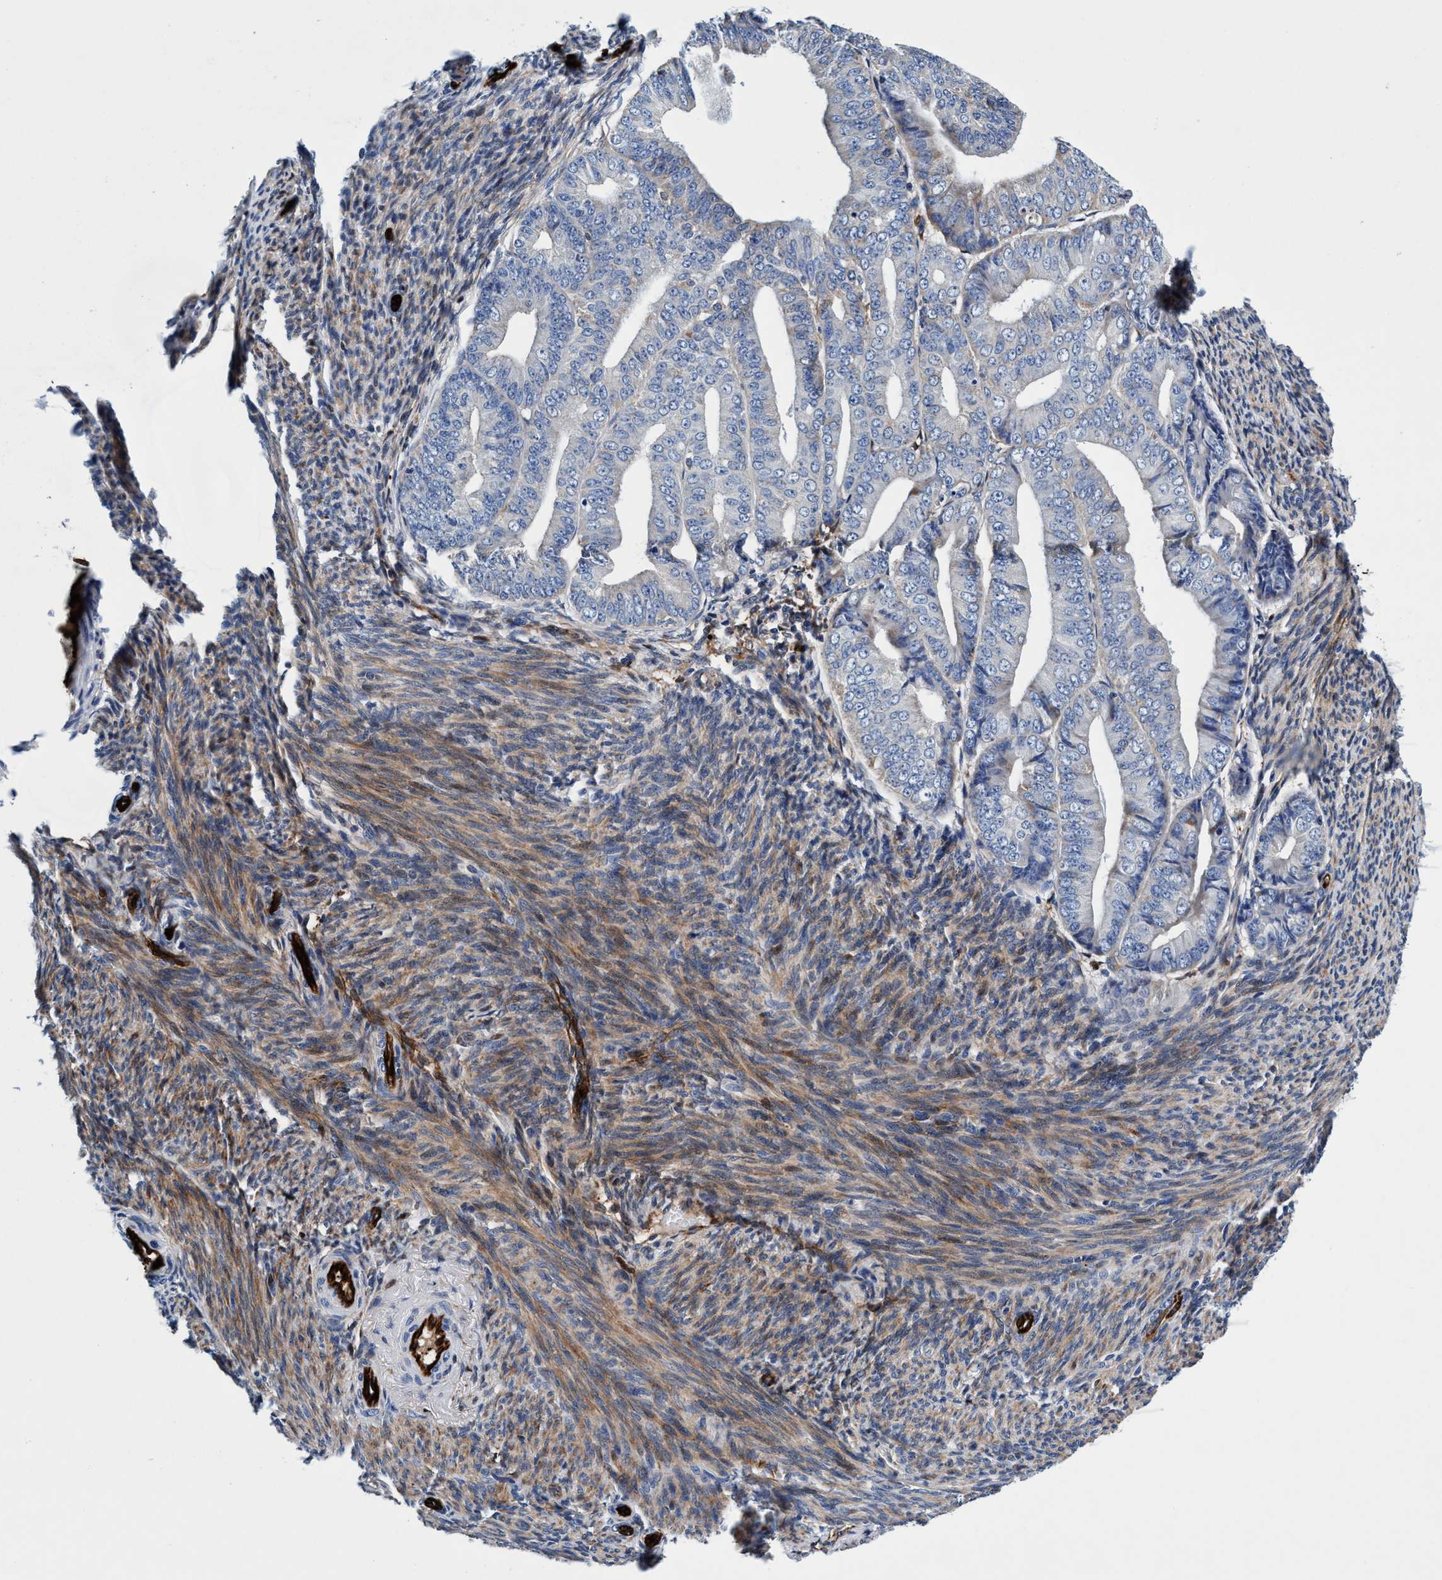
{"staining": {"intensity": "weak", "quantity": "25%-75%", "location": "cytoplasmic/membranous"}, "tissue": "endometrial cancer", "cell_type": "Tumor cells", "image_type": "cancer", "snomed": [{"axis": "morphology", "description": "Adenocarcinoma, NOS"}, {"axis": "topography", "description": "Endometrium"}], "caption": "Brown immunohistochemical staining in endometrial adenocarcinoma exhibits weak cytoplasmic/membranous staining in about 25%-75% of tumor cells.", "gene": "UBALD2", "patient": {"sex": "female", "age": 63}}